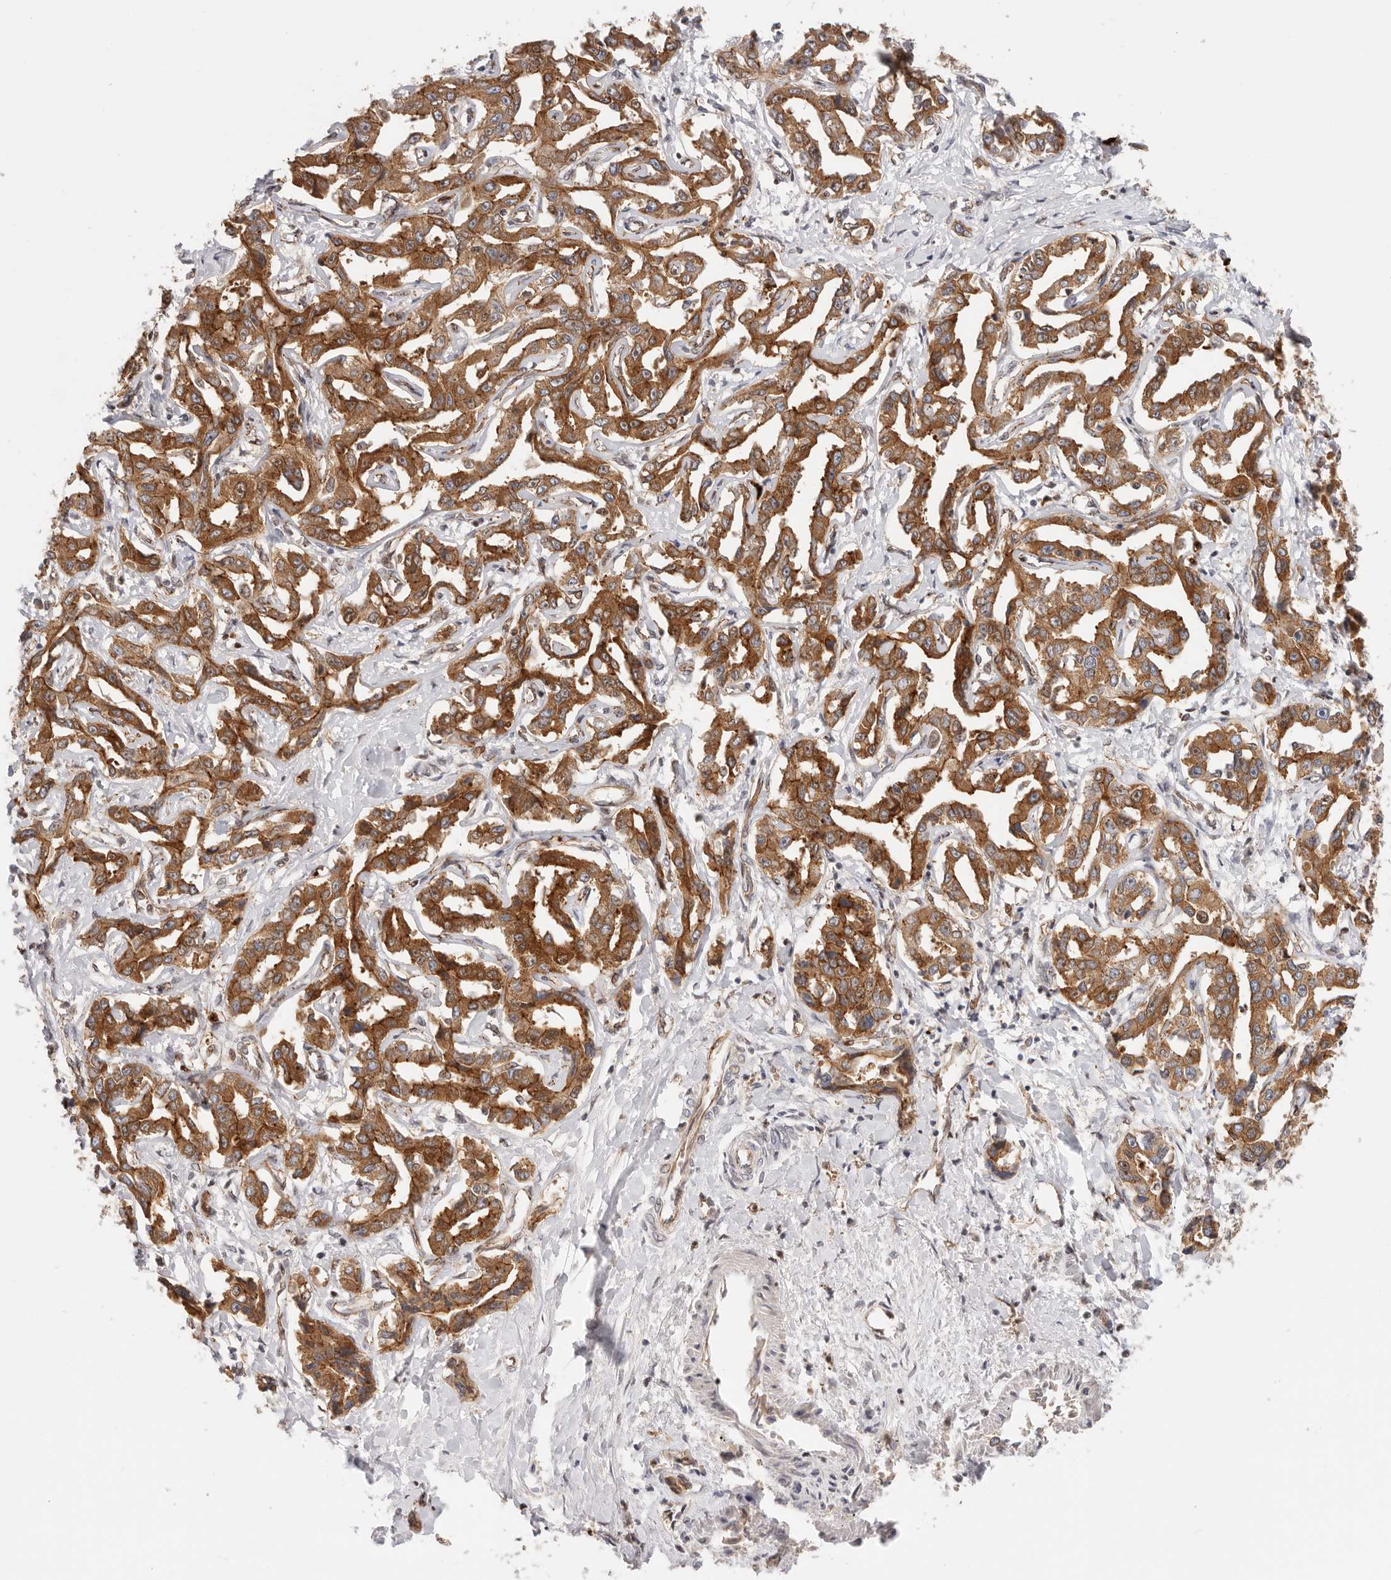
{"staining": {"intensity": "moderate", "quantity": ">75%", "location": "cytoplasmic/membranous"}, "tissue": "liver cancer", "cell_type": "Tumor cells", "image_type": "cancer", "snomed": [{"axis": "morphology", "description": "Cholangiocarcinoma"}, {"axis": "topography", "description": "Liver"}], "caption": "Protein staining displays moderate cytoplasmic/membranous positivity in approximately >75% of tumor cells in liver cholangiocarcinoma.", "gene": "AFDN", "patient": {"sex": "male", "age": 59}}